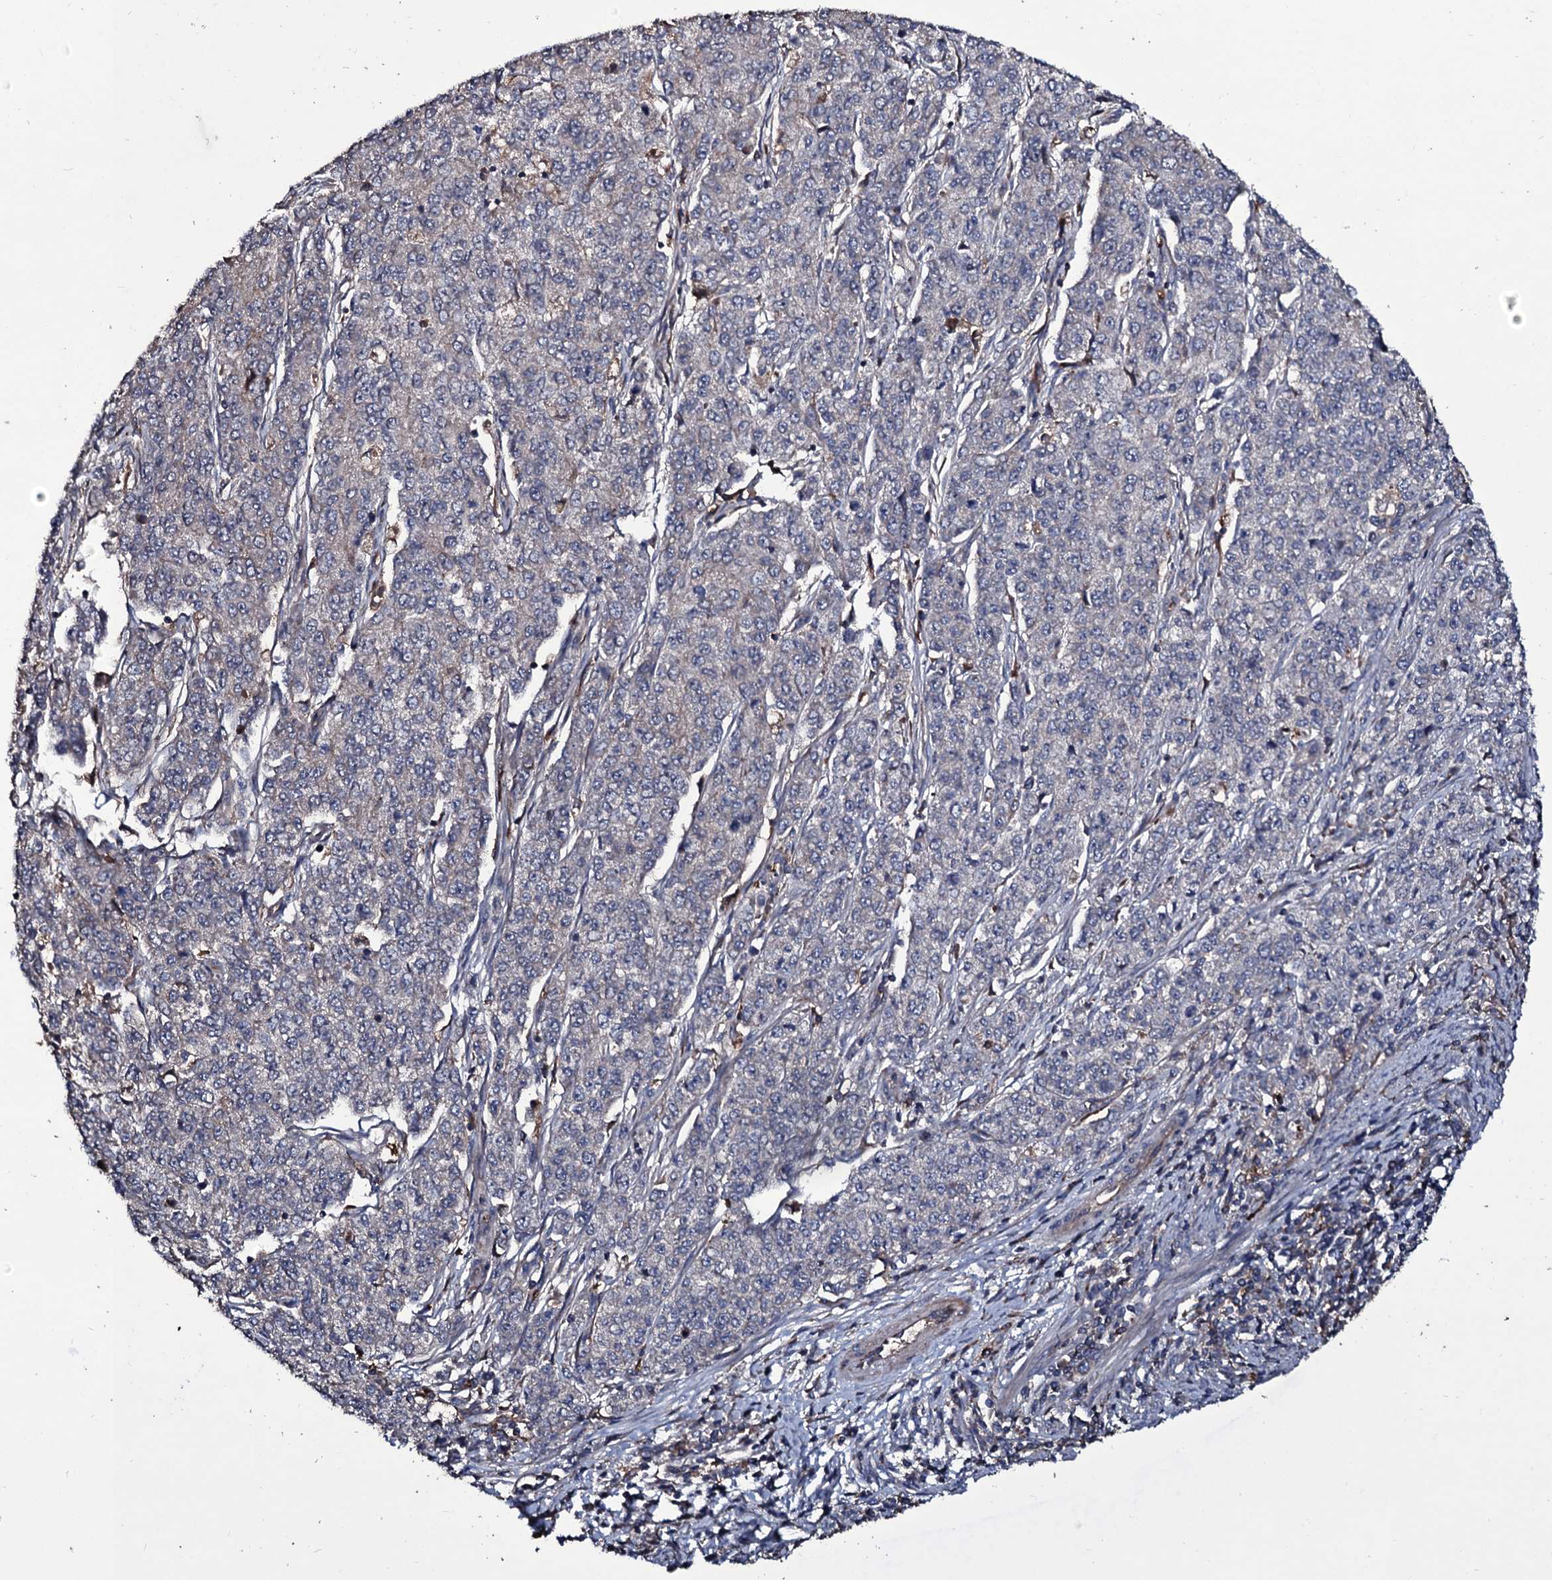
{"staining": {"intensity": "negative", "quantity": "none", "location": "none"}, "tissue": "endometrial cancer", "cell_type": "Tumor cells", "image_type": "cancer", "snomed": [{"axis": "morphology", "description": "Adenocarcinoma, NOS"}, {"axis": "topography", "description": "Endometrium"}], "caption": "High power microscopy histopathology image of an immunohistochemistry (IHC) micrograph of endometrial cancer, revealing no significant positivity in tumor cells.", "gene": "ZSWIM8", "patient": {"sex": "female", "age": 50}}